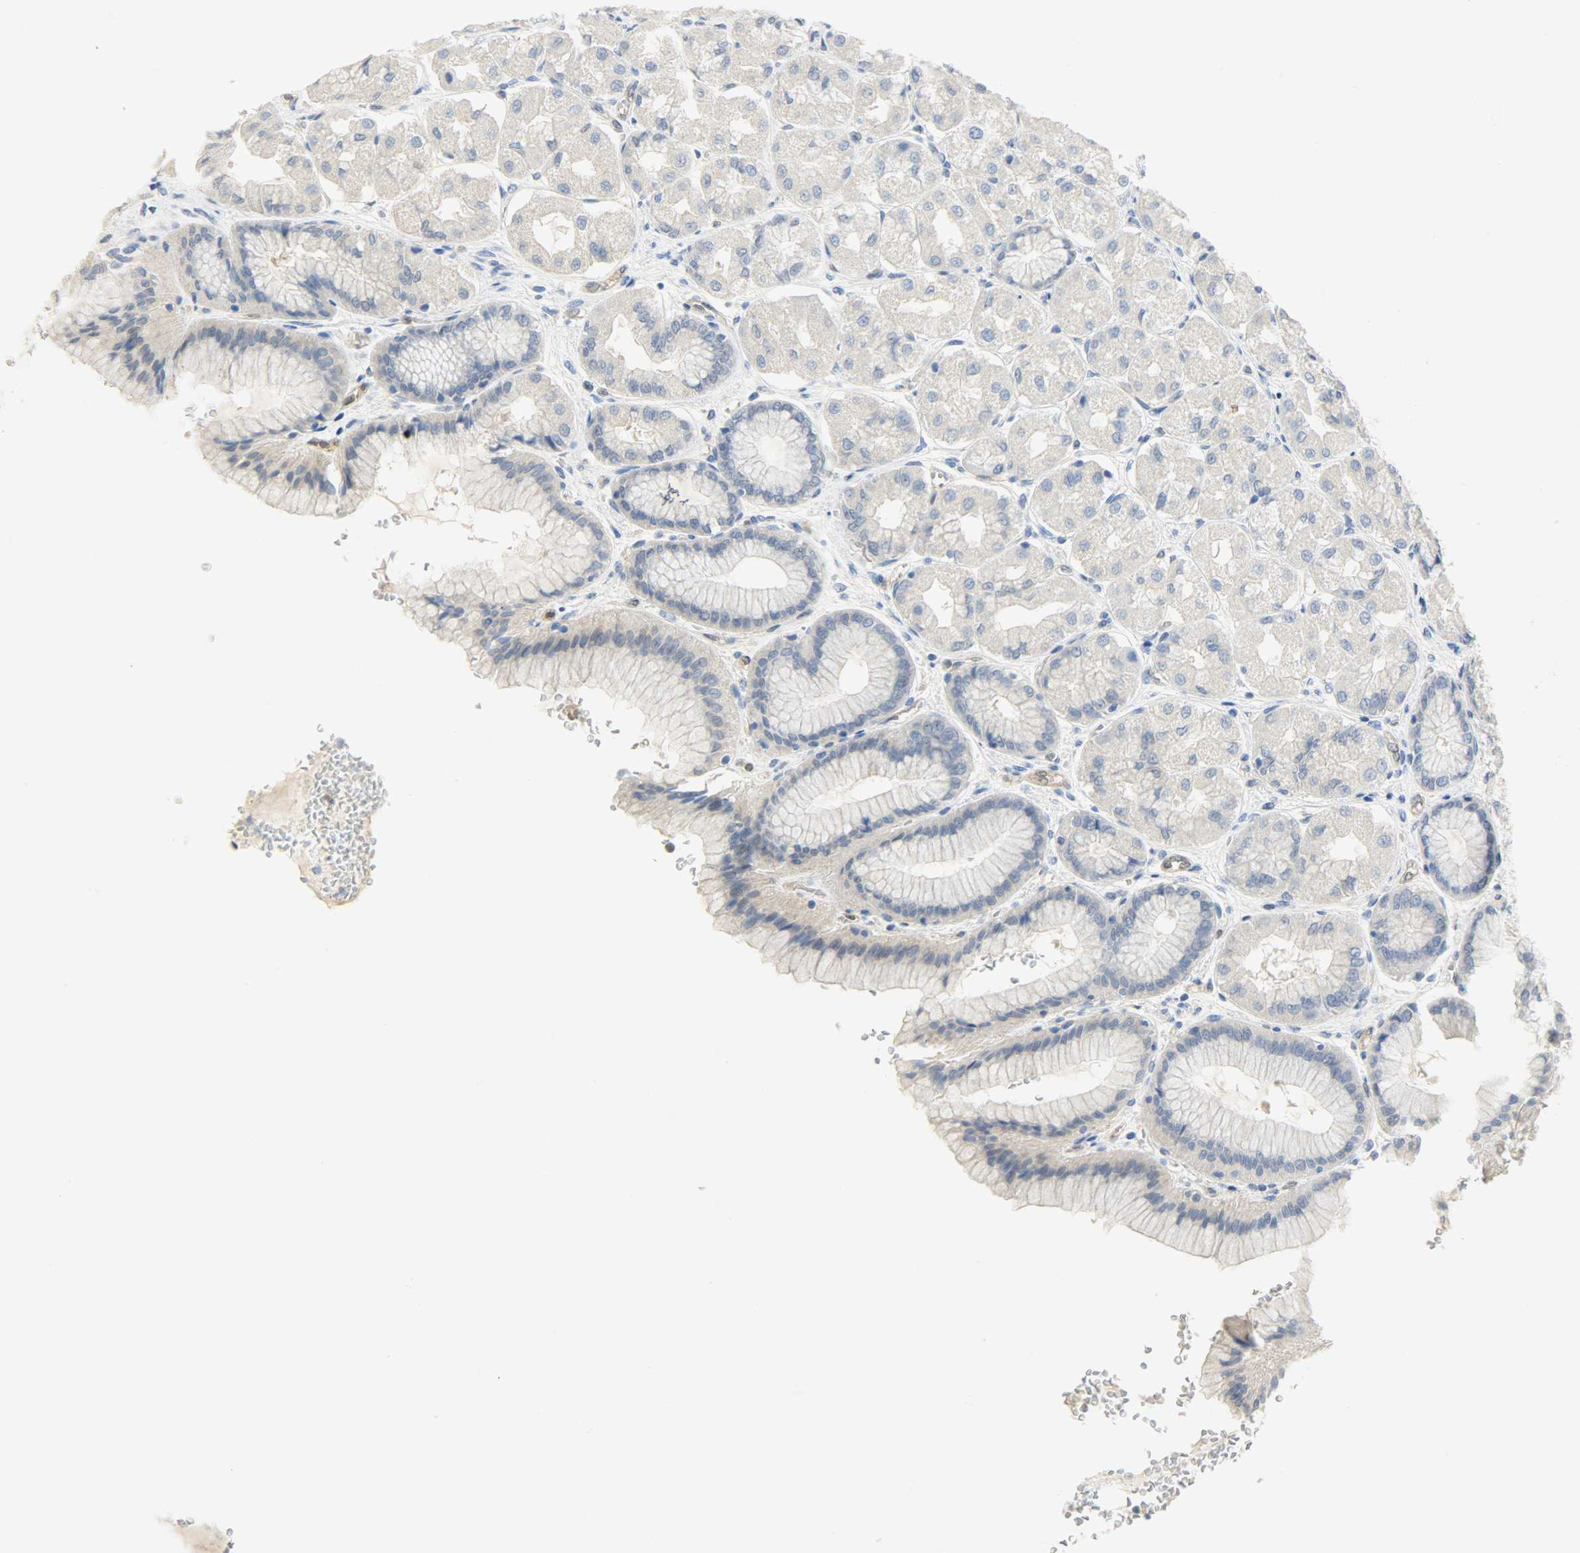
{"staining": {"intensity": "negative", "quantity": "none", "location": "none"}, "tissue": "stomach", "cell_type": "Glandular cells", "image_type": "normal", "snomed": [{"axis": "morphology", "description": "Normal tissue, NOS"}, {"axis": "morphology", "description": "Adenocarcinoma, NOS"}, {"axis": "topography", "description": "Stomach"}, {"axis": "topography", "description": "Stomach, lower"}], "caption": "An IHC image of benign stomach is shown. There is no staining in glandular cells of stomach.", "gene": "FKBP1A", "patient": {"sex": "female", "age": 65}}